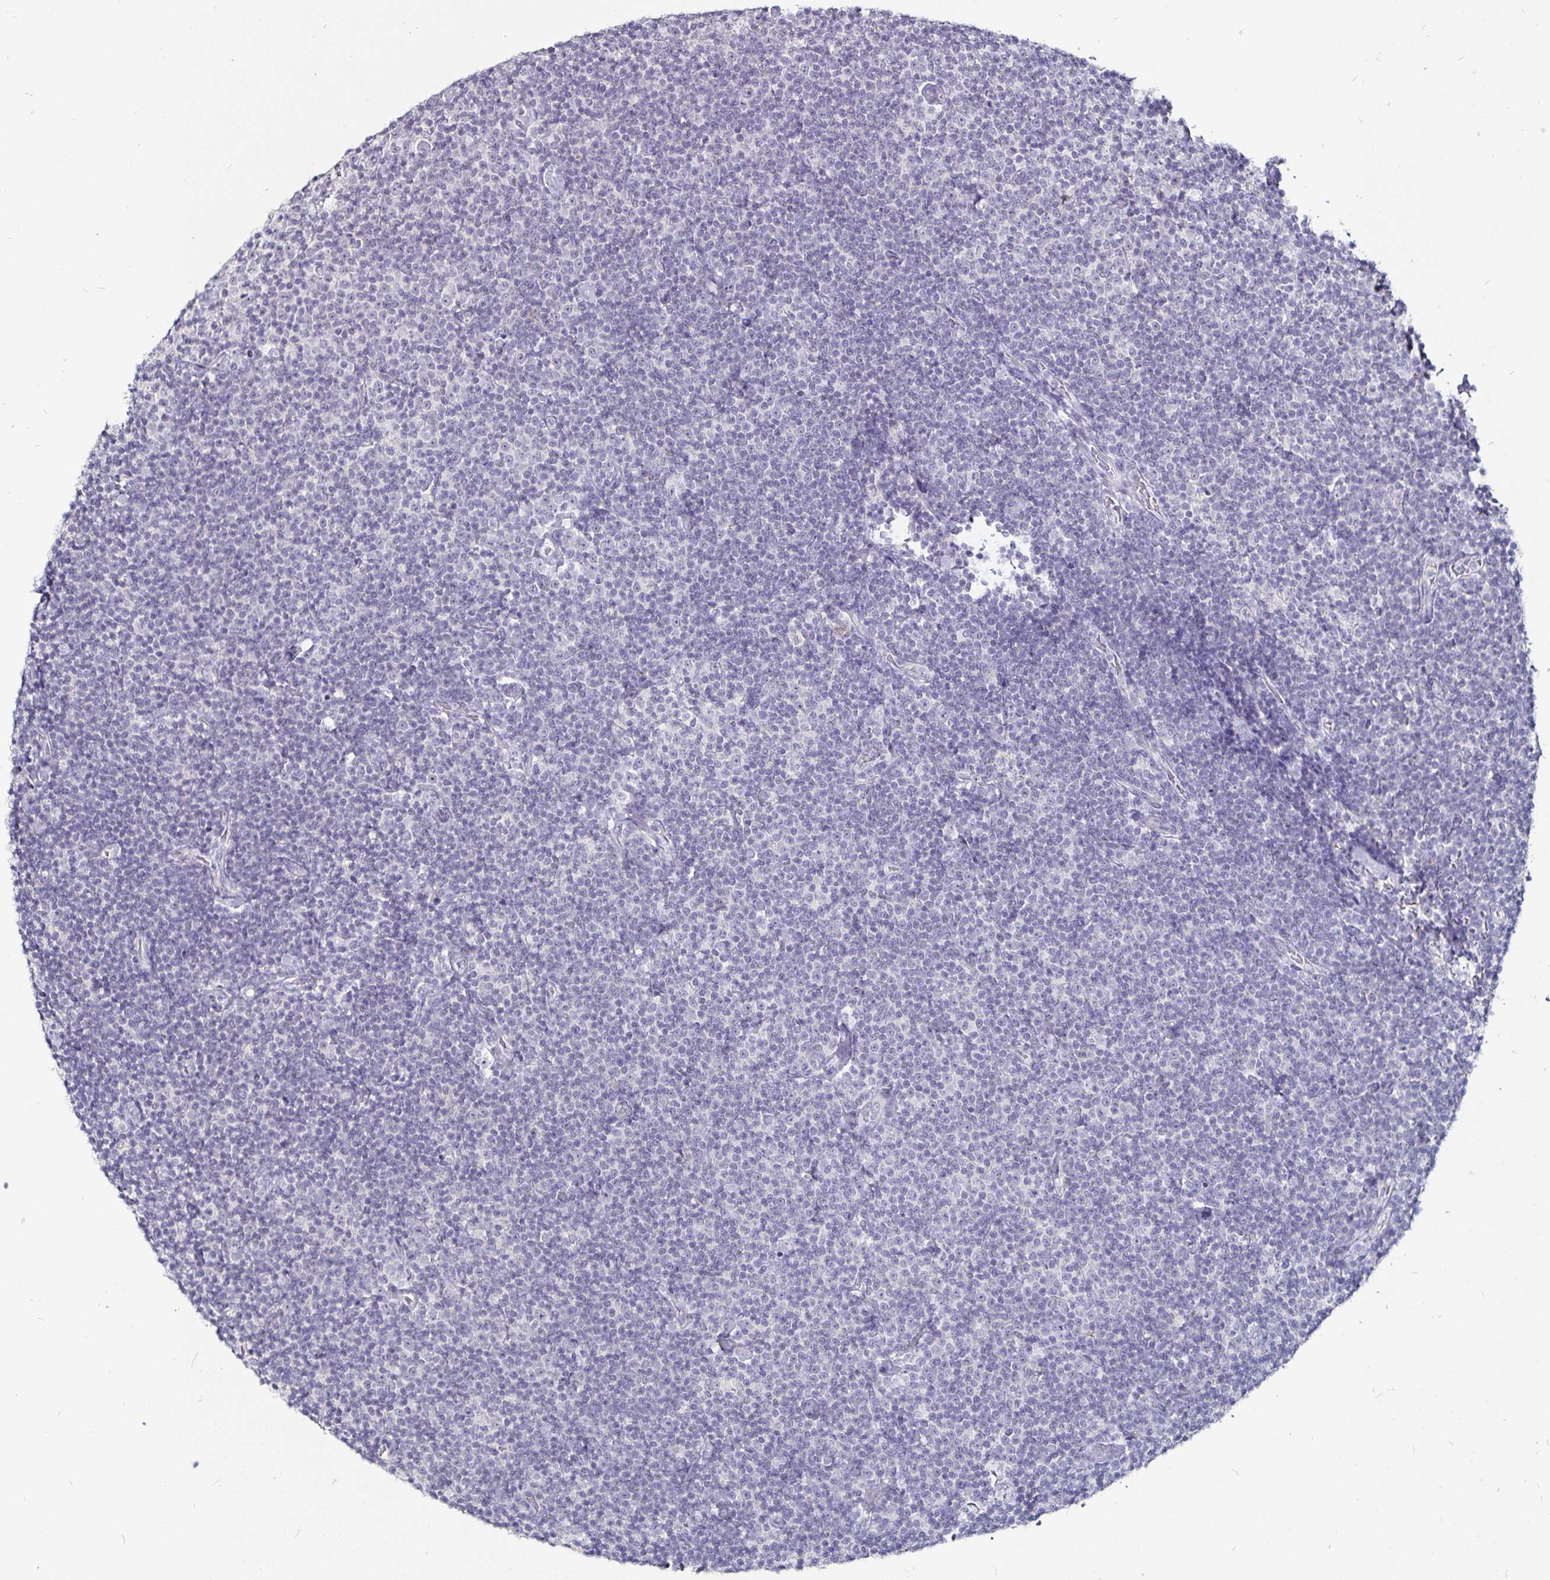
{"staining": {"intensity": "negative", "quantity": "none", "location": "none"}, "tissue": "lymphoma", "cell_type": "Tumor cells", "image_type": "cancer", "snomed": [{"axis": "morphology", "description": "Malignant lymphoma, non-Hodgkin's type, Low grade"}, {"axis": "topography", "description": "Lymph node"}], "caption": "Protein analysis of low-grade malignant lymphoma, non-Hodgkin's type shows no significant expression in tumor cells.", "gene": "FAIM2", "patient": {"sex": "male", "age": 81}}